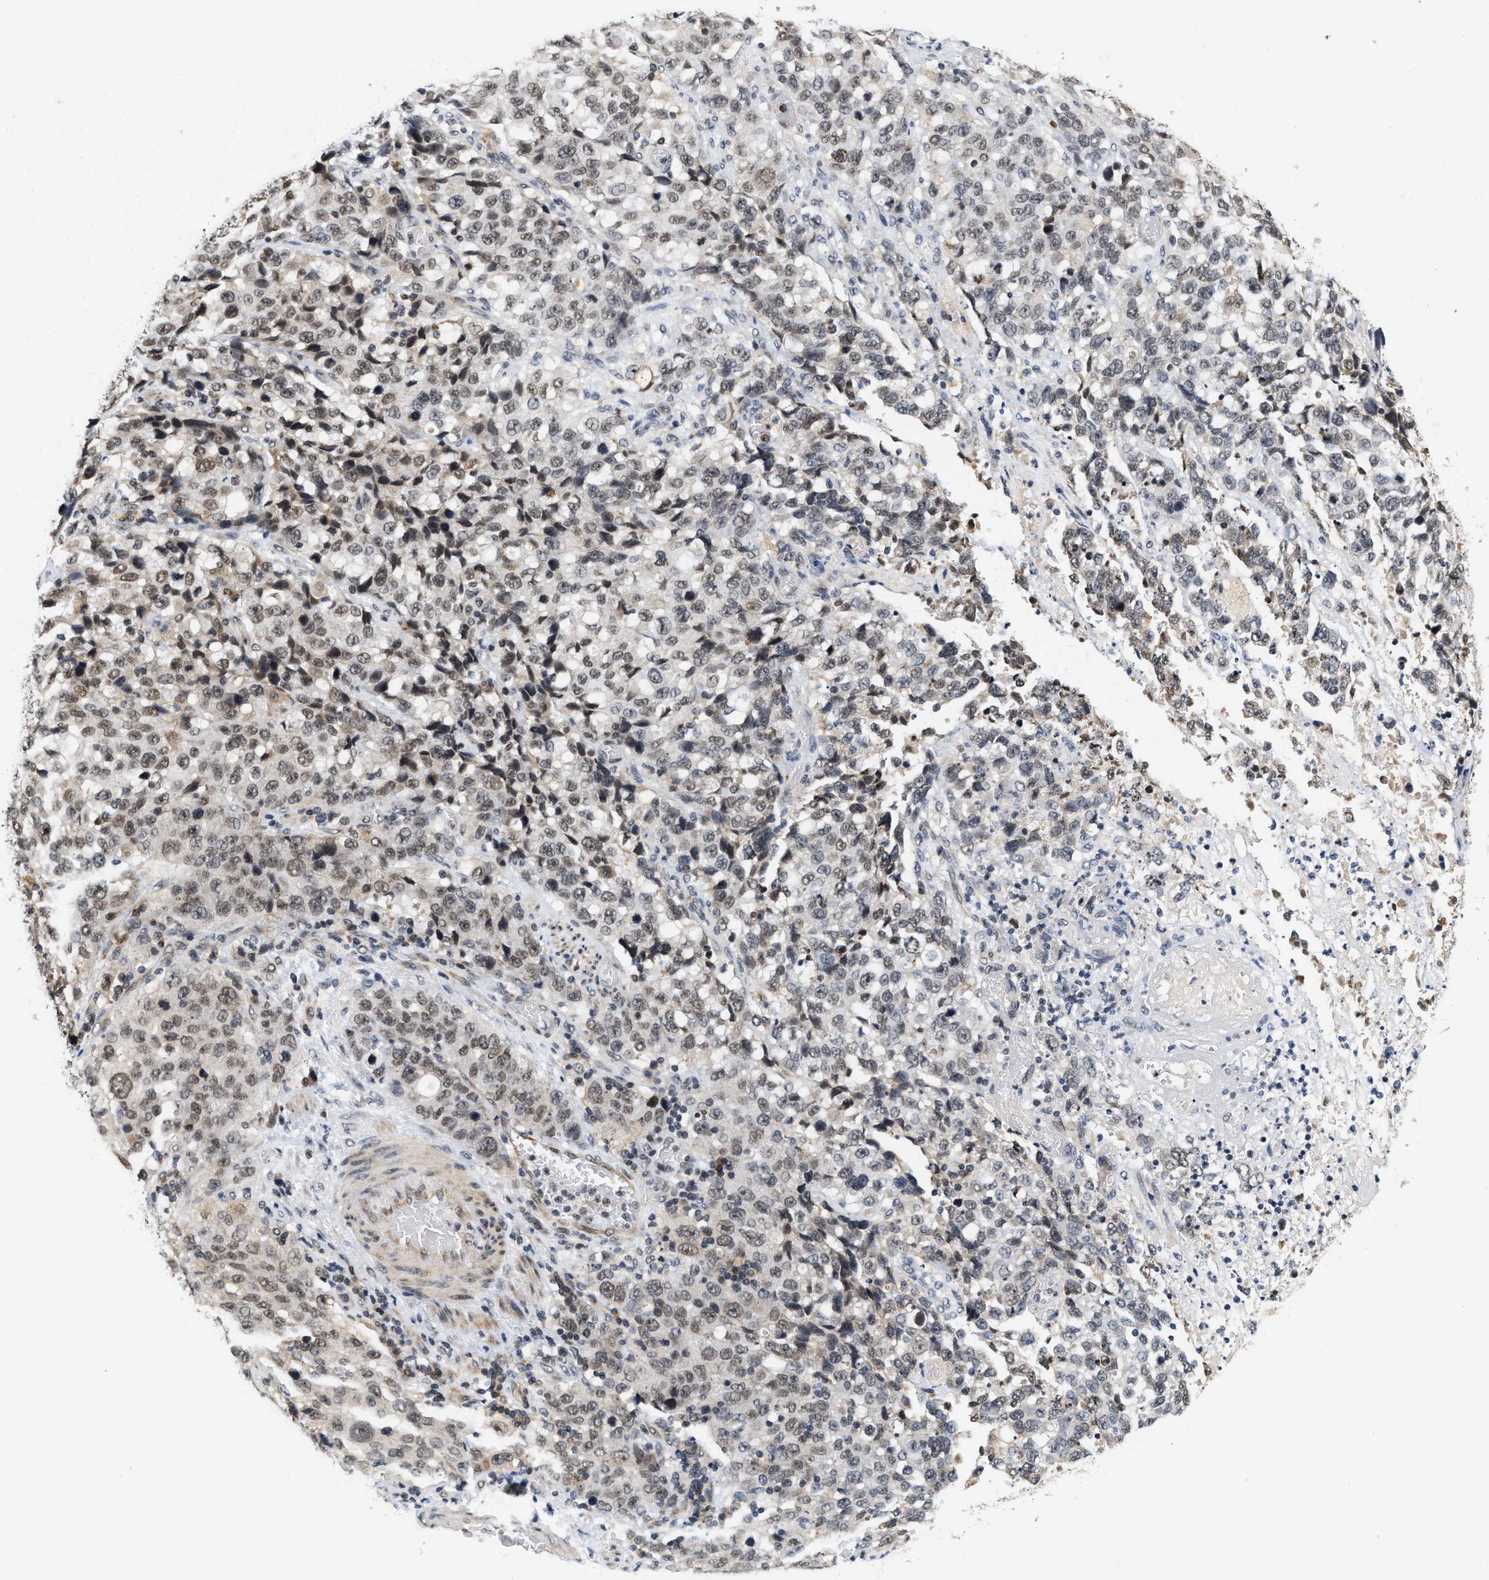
{"staining": {"intensity": "weak", "quantity": ">75%", "location": "nuclear"}, "tissue": "stomach cancer", "cell_type": "Tumor cells", "image_type": "cancer", "snomed": [{"axis": "morphology", "description": "Normal tissue, NOS"}, {"axis": "morphology", "description": "Adenocarcinoma, NOS"}, {"axis": "topography", "description": "Stomach"}], "caption": "Stomach cancer stained for a protein exhibits weak nuclear positivity in tumor cells.", "gene": "ANKRD6", "patient": {"sex": "male", "age": 48}}